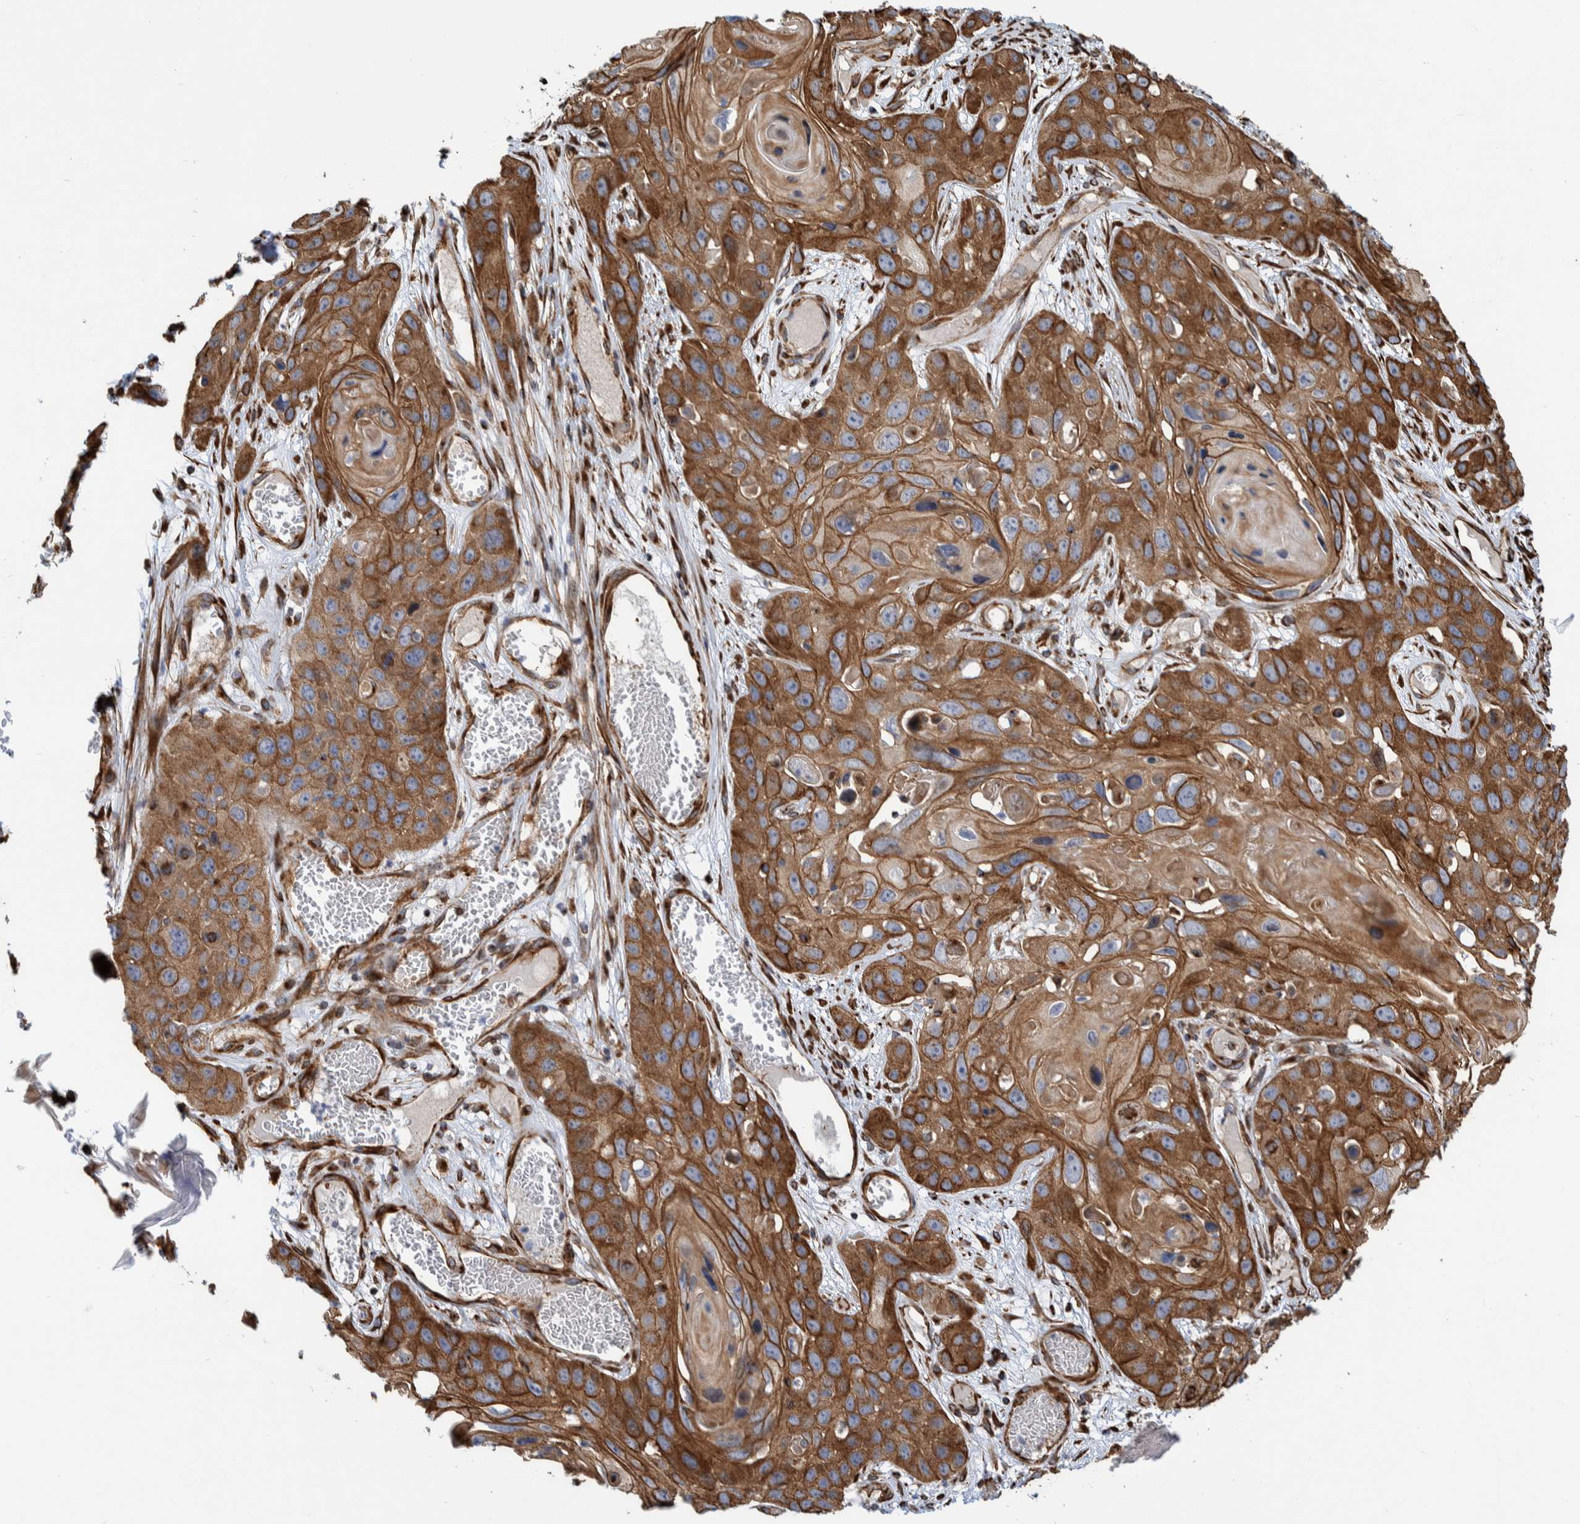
{"staining": {"intensity": "moderate", "quantity": ">75%", "location": "cytoplasmic/membranous"}, "tissue": "skin cancer", "cell_type": "Tumor cells", "image_type": "cancer", "snomed": [{"axis": "morphology", "description": "Squamous cell carcinoma, NOS"}, {"axis": "topography", "description": "Skin"}], "caption": "Immunohistochemistry micrograph of human skin squamous cell carcinoma stained for a protein (brown), which demonstrates medium levels of moderate cytoplasmic/membranous positivity in approximately >75% of tumor cells.", "gene": "CCDC57", "patient": {"sex": "male", "age": 55}}